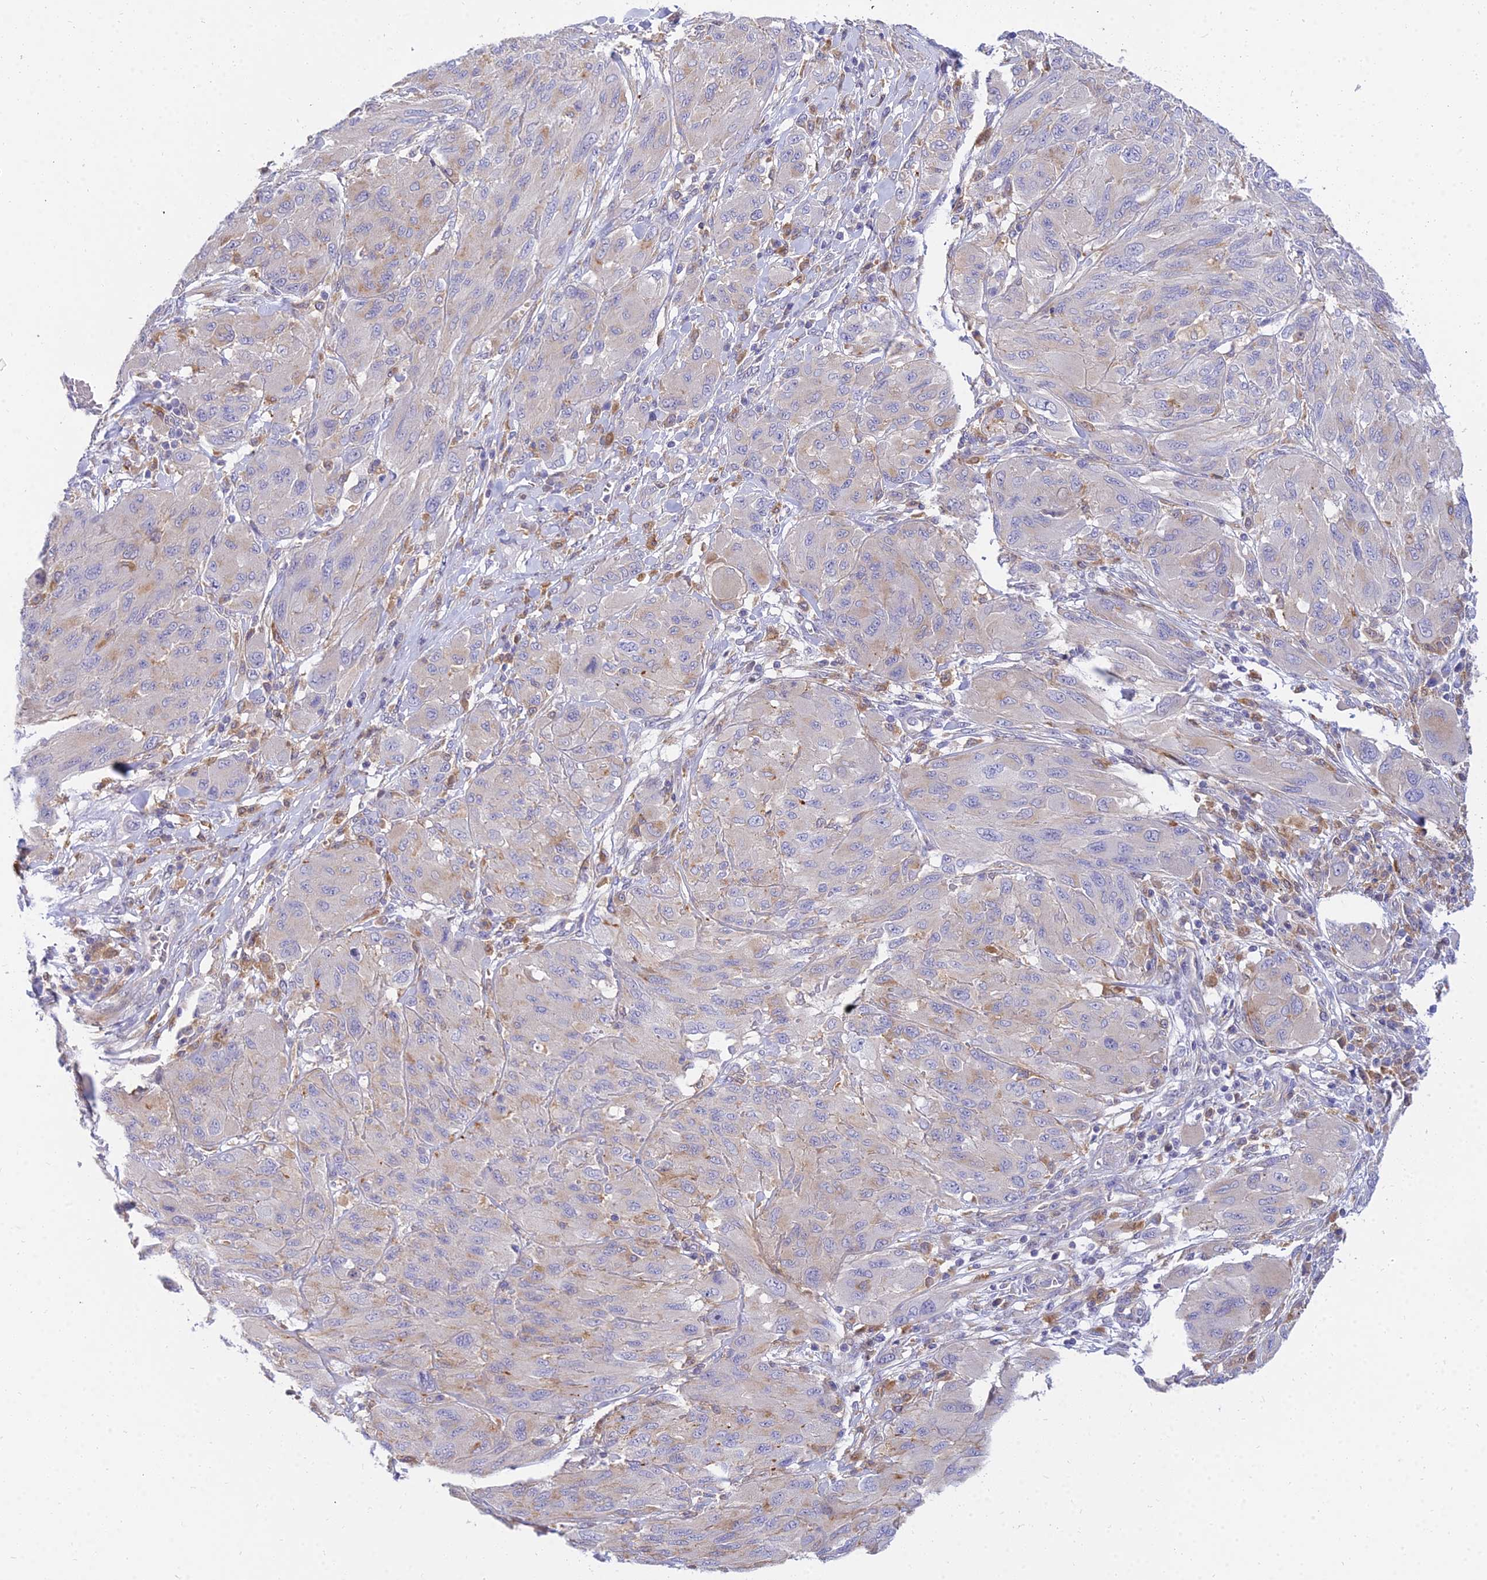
{"staining": {"intensity": "negative", "quantity": "none", "location": "none"}, "tissue": "melanoma", "cell_type": "Tumor cells", "image_type": "cancer", "snomed": [{"axis": "morphology", "description": "Malignant melanoma, NOS"}, {"axis": "topography", "description": "Skin"}], "caption": "Immunohistochemistry (IHC) of human malignant melanoma reveals no expression in tumor cells. Brightfield microscopy of IHC stained with DAB (3,3'-diaminobenzidine) (brown) and hematoxylin (blue), captured at high magnification.", "gene": "ARL8B", "patient": {"sex": "female", "age": 91}}